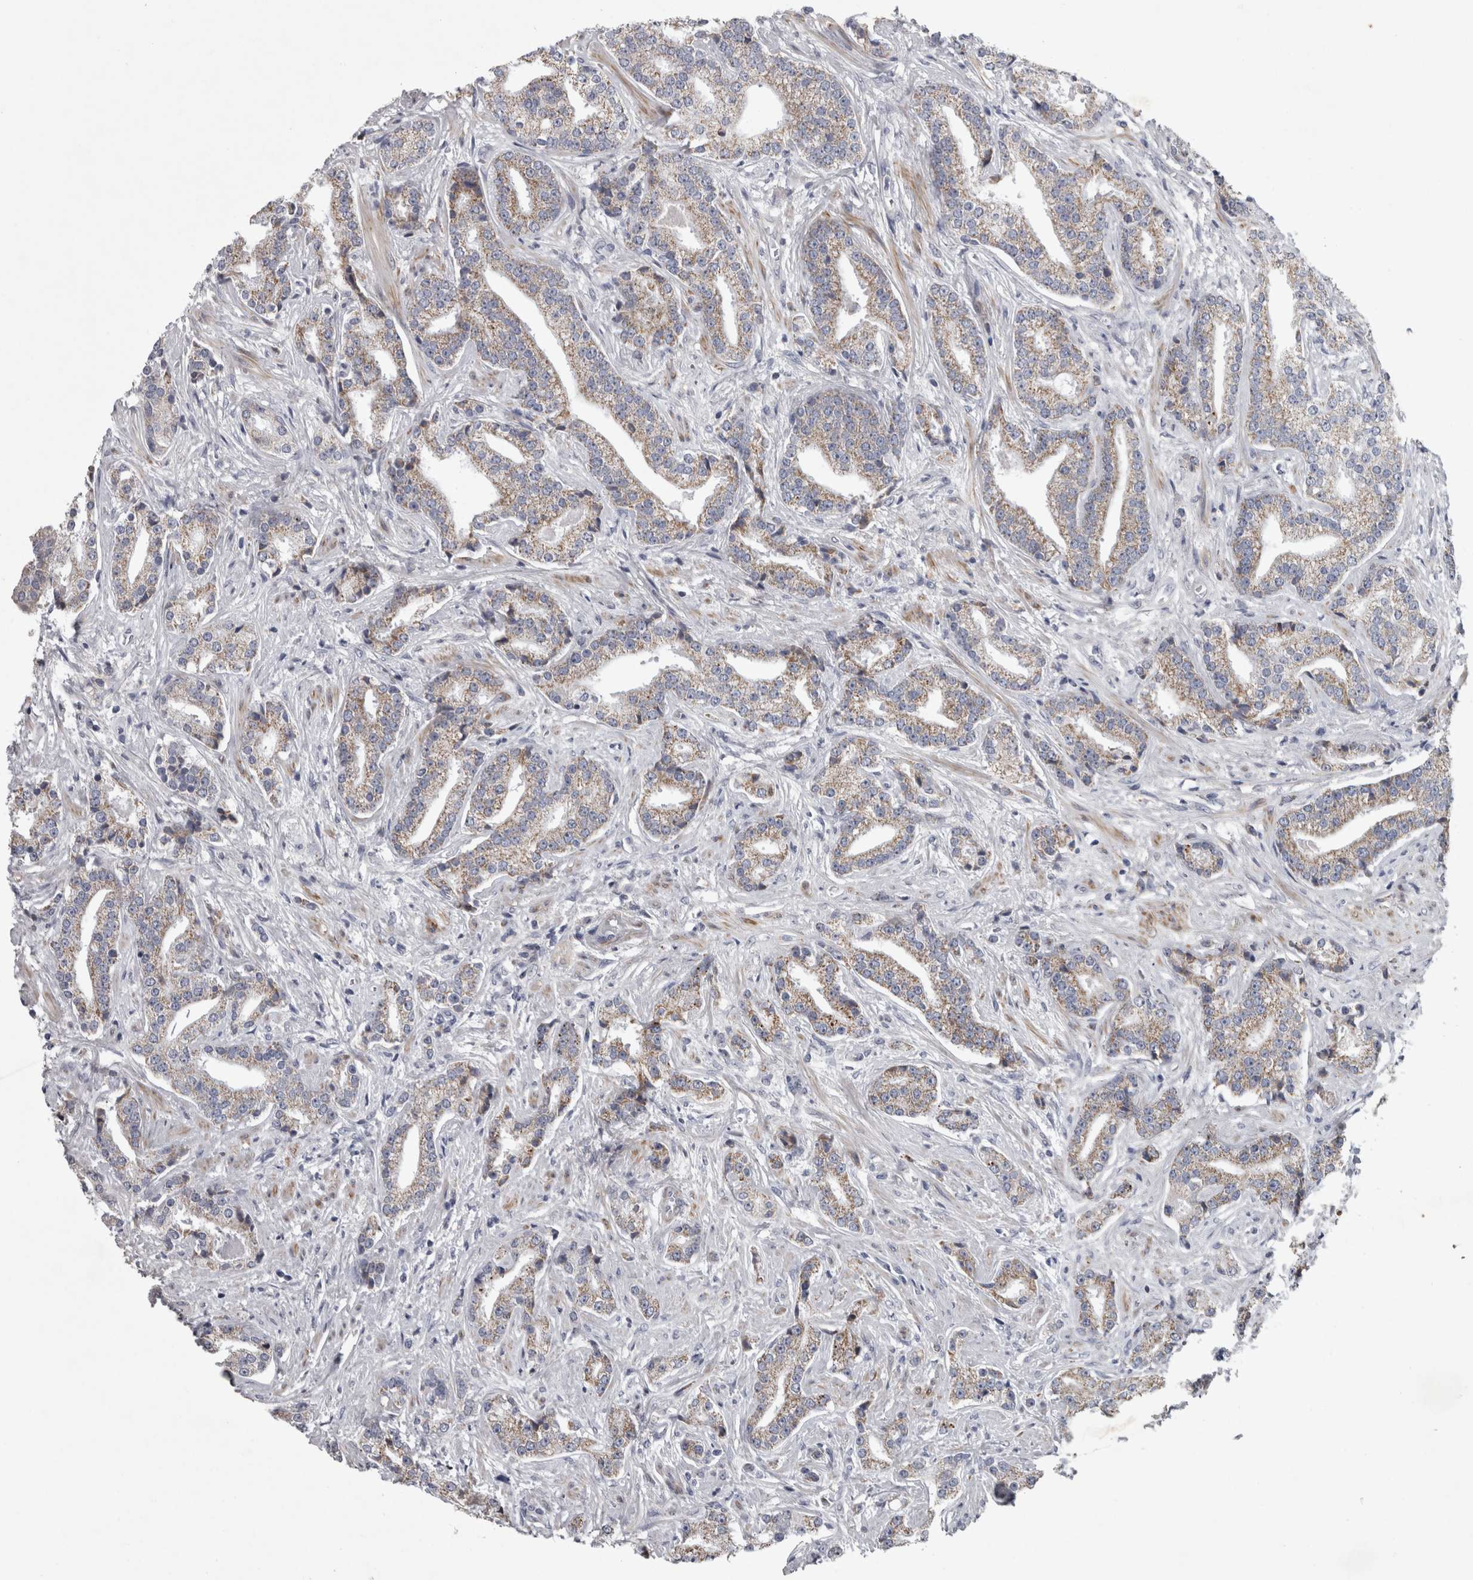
{"staining": {"intensity": "weak", "quantity": "25%-75%", "location": "cytoplasmic/membranous"}, "tissue": "prostate cancer", "cell_type": "Tumor cells", "image_type": "cancer", "snomed": [{"axis": "morphology", "description": "Adenocarcinoma, Low grade"}, {"axis": "topography", "description": "Prostate"}], "caption": "IHC staining of prostate low-grade adenocarcinoma, which exhibits low levels of weak cytoplasmic/membranous positivity in about 25%-75% of tumor cells indicating weak cytoplasmic/membranous protein positivity. The staining was performed using DAB (3,3'-diaminobenzidine) (brown) for protein detection and nuclei were counterstained in hematoxylin (blue).", "gene": "DBT", "patient": {"sex": "male", "age": 67}}